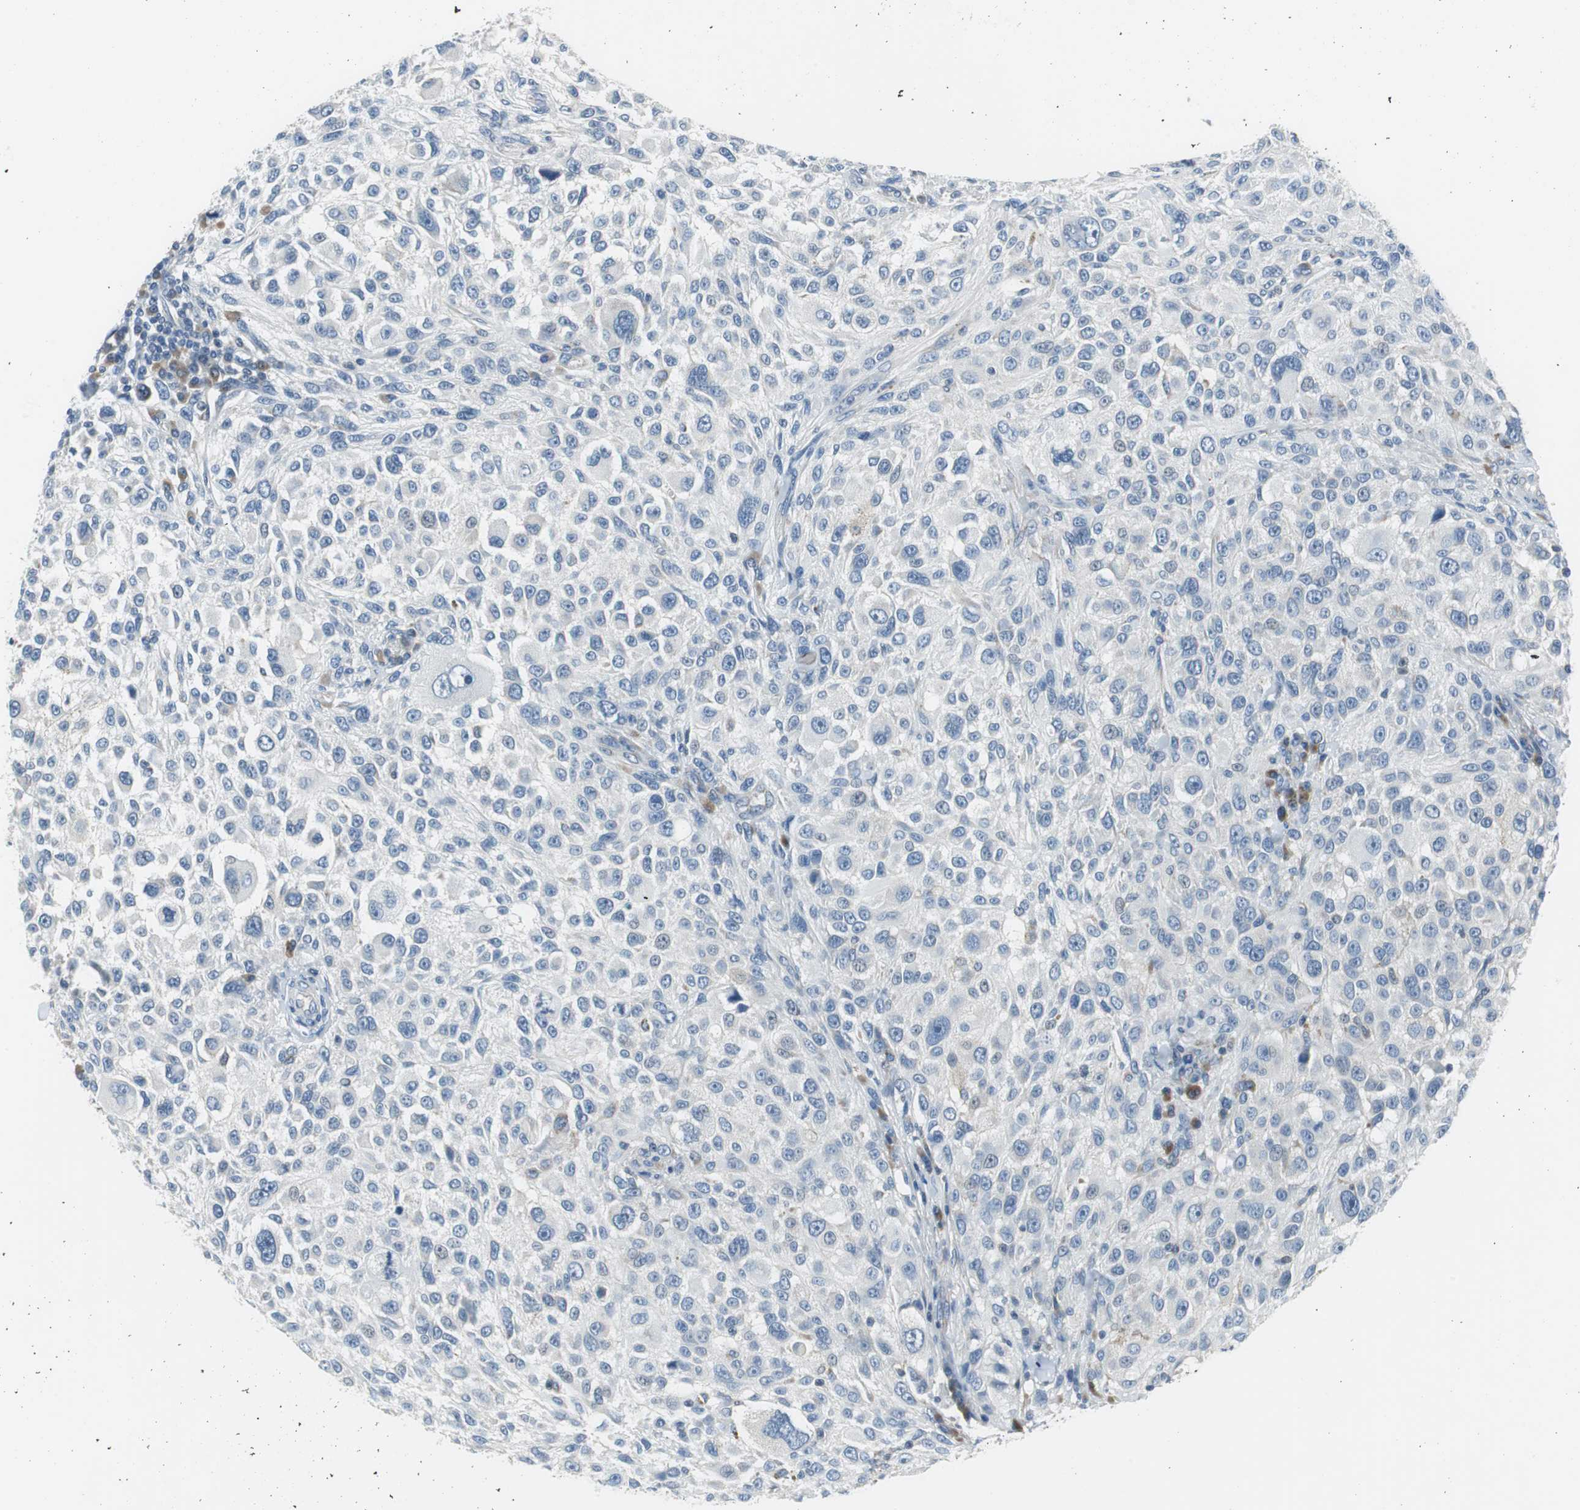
{"staining": {"intensity": "negative", "quantity": "none", "location": "none"}, "tissue": "melanoma", "cell_type": "Tumor cells", "image_type": "cancer", "snomed": [{"axis": "morphology", "description": "Necrosis, NOS"}, {"axis": "morphology", "description": "Malignant melanoma, NOS"}, {"axis": "topography", "description": "Skin"}], "caption": "Immunohistochemical staining of human malignant melanoma shows no significant staining in tumor cells.", "gene": "PLAA", "patient": {"sex": "female", "age": 87}}